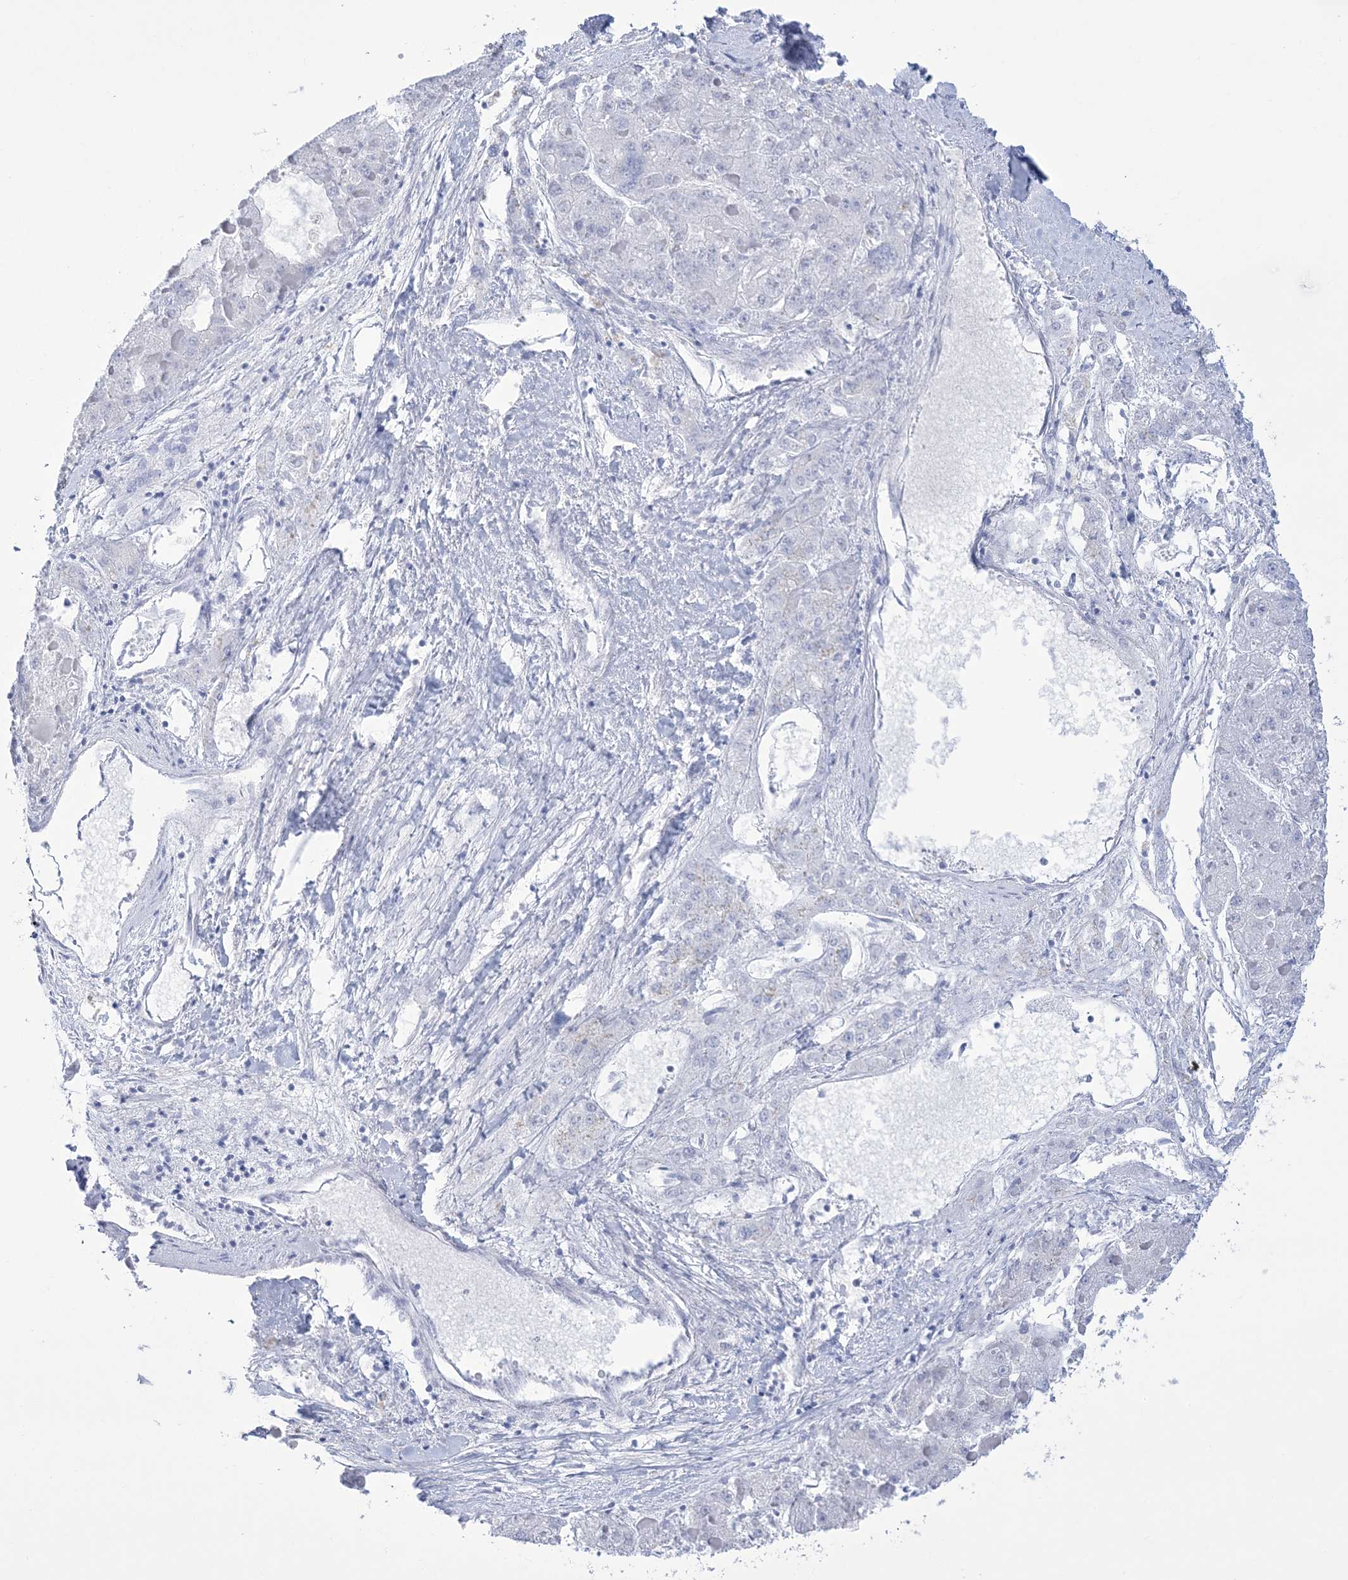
{"staining": {"intensity": "negative", "quantity": "none", "location": "none"}, "tissue": "liver cancer", "cell_type": "Tumor cells", "image_type": "cancer", "snomed": [{"axis": "morphology", "description": "Carcinoma, Hepatocellular, NOS"}, {"axis": "topography", "description": "Liver"}], "caption": "IHC of human liver cancer (hepatocellular carcinoma) demonstrates no staining in tumor cells.", "gene": "RBP2", "patient": {"sex": "female", "age": 73}}